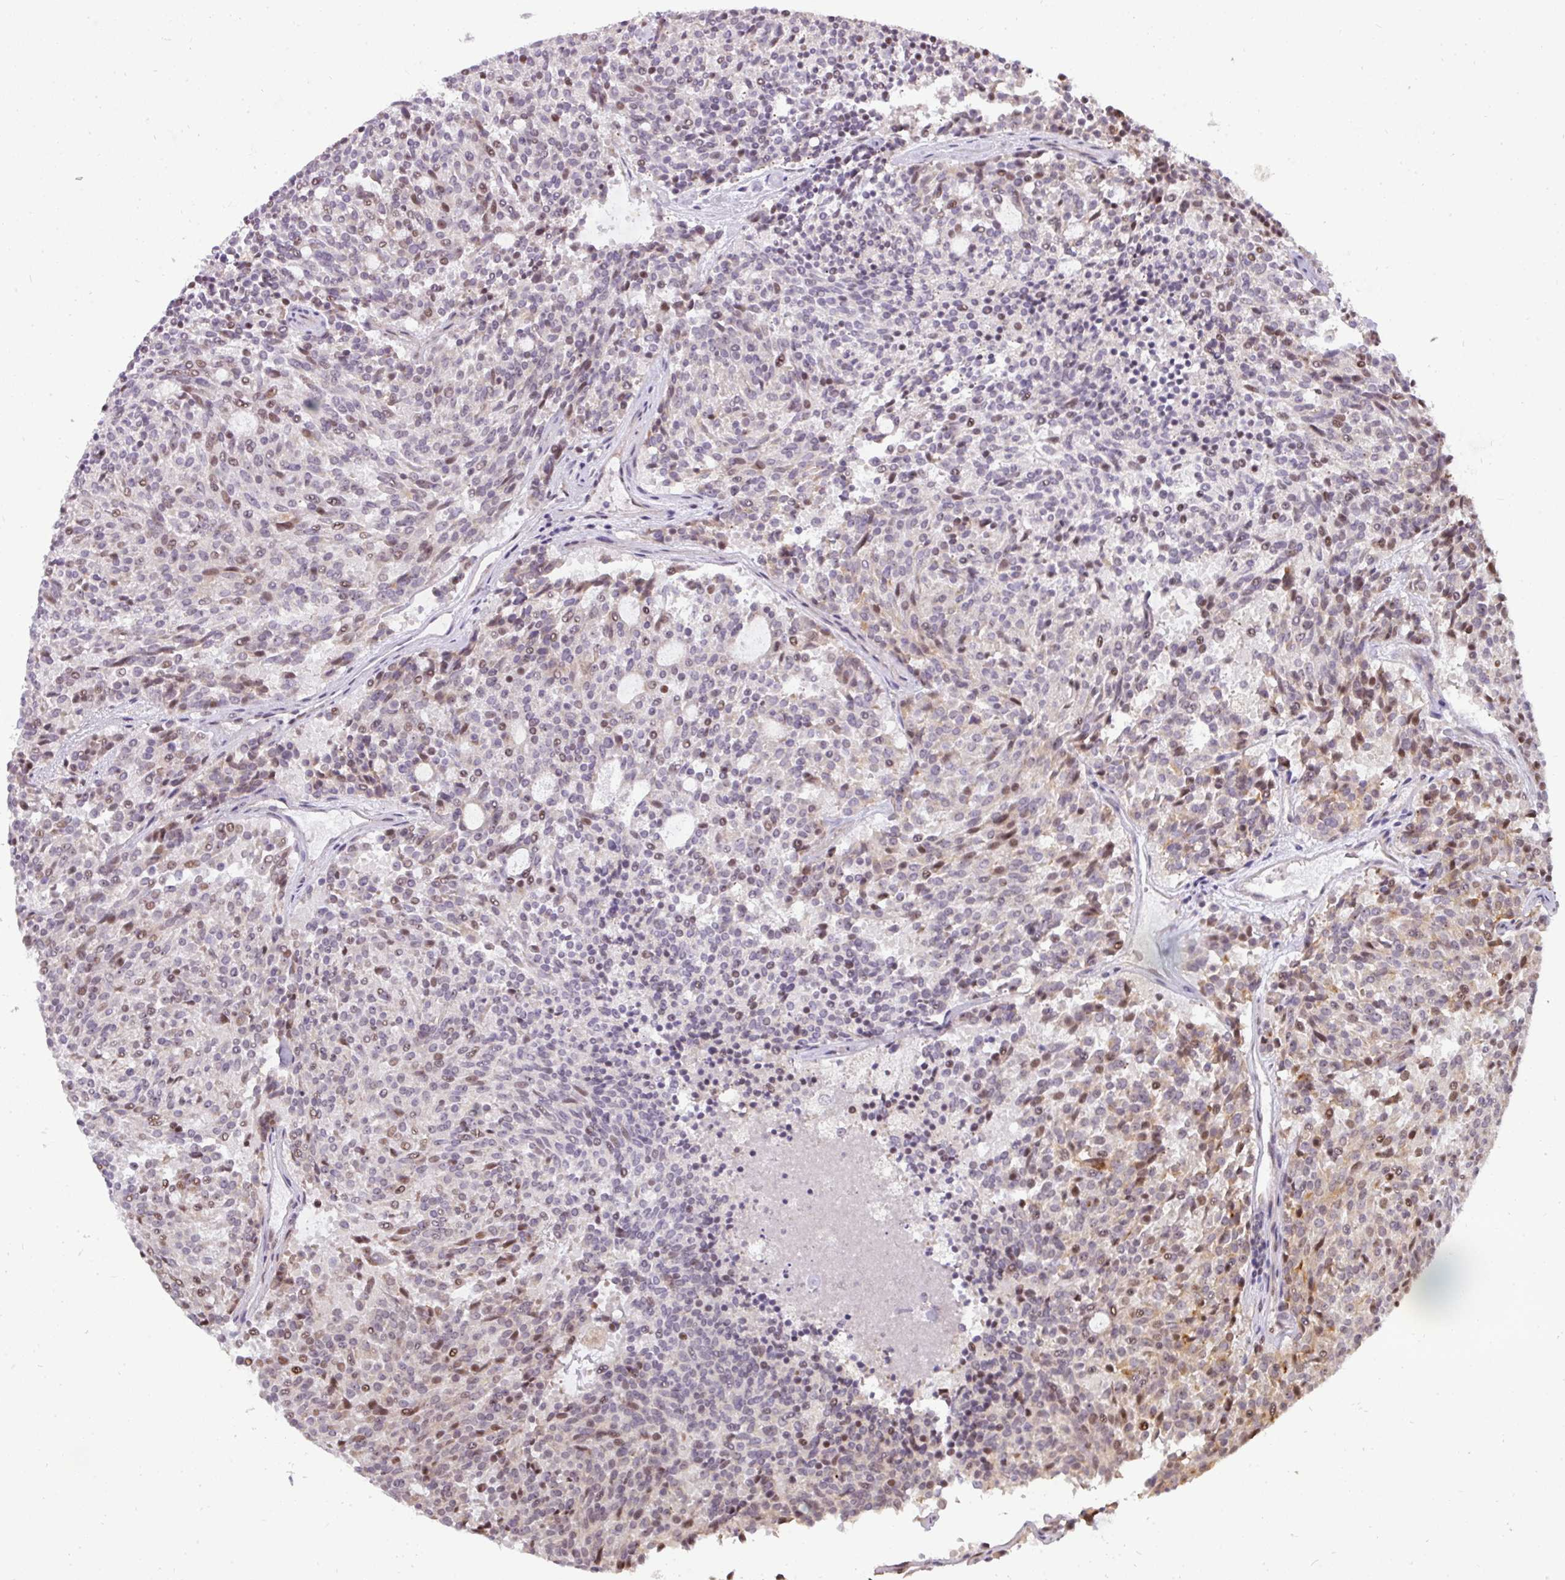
{"staining": {"intensity": "moderate", "quantity": "<25%", "location": "nuclear"}, "tissue": "carcinoid", "cell_type": "Tumor cells", "image_type": "cancer", "snomed": [{"axis": "morphology", "description": "Carcinoid, malignant, NOS"}, {"axis": "topography", "description": "Pancreas"}], "caption": "Immunohistochemical staining of malignant carcinoid reveals low levels of moderate nuclear protein staining in about <25% of tumor cells.", "gene": "PATZ1", "patient": {"sex": "female", "age": 54}}